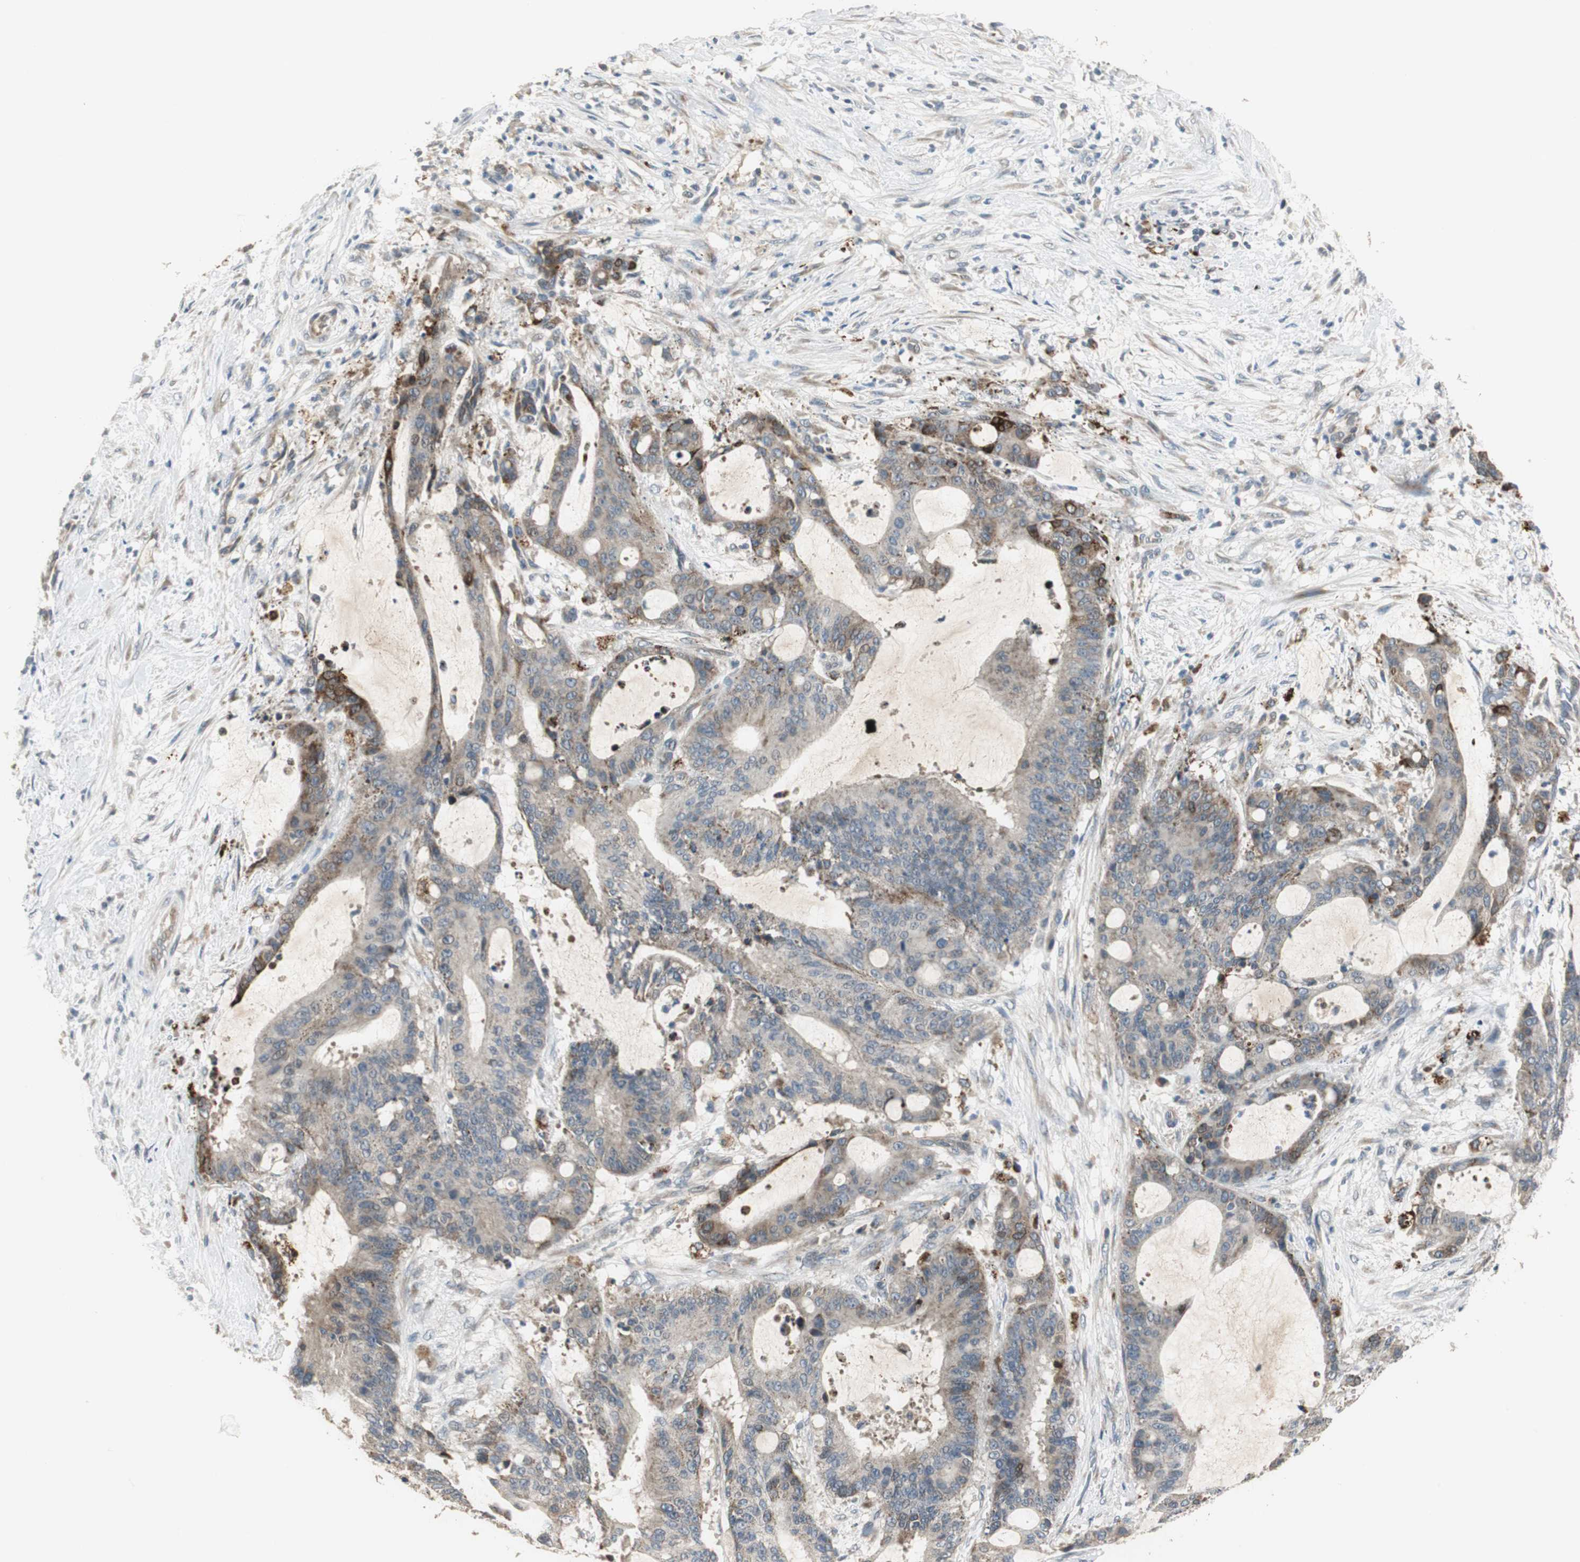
{"staining": {"intensity": "moderate", "quantity": "25%-75%", "location": "cytoplasmic/membranous"}, "tissue": "liver cancer", "cell_type": "Tumor cells", "image_type": "cancer", "snomed": [{"axis": "morphology", "description": "Cholangiocarcinoma"}, {"axis": "topography", "description": "Liver"}], "caption": "Human liver cancer (cholangiocarcinoma) stained for a protein (brown) exhibits moderate cytoplasmic/membranous positive expression in approximately 25%-75% of tumor cells.", "gene": "MYT1", "patient": {"sex": "female", "age": 73}}